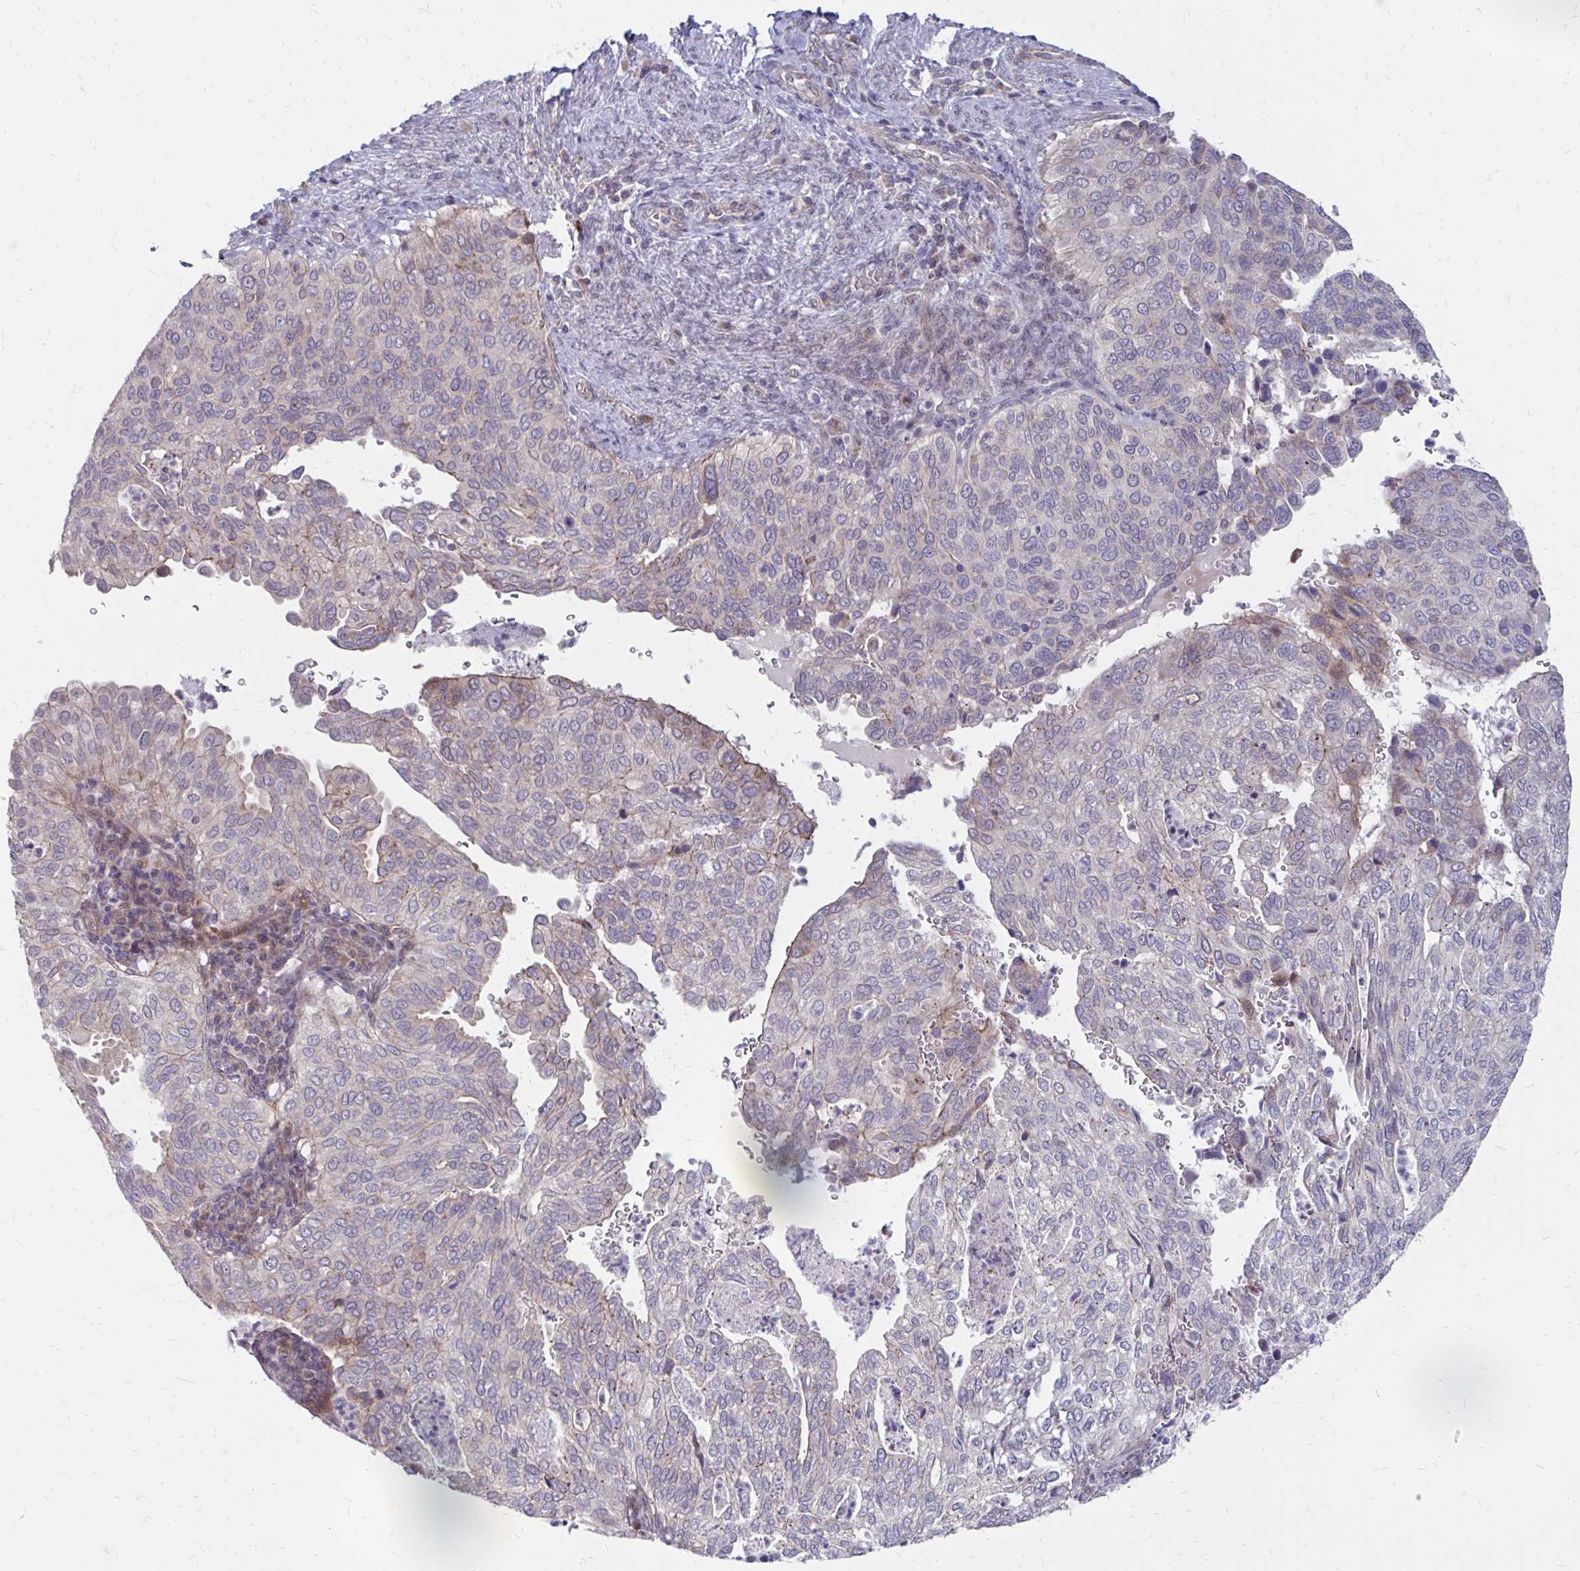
{"staining": {"intensity": "negative", "quantity": "none", "location": "none"}, "tissue": "cervical cancer", "cell_type": "Tumor cells", "image_type": "cancer", "snomed": [{"axis": "morphology", "description": "Squamous cell carcinoma, NOS"}, {"axis": "topography", "description": "Cervix"}], "caption": "Image shows no protein expression in tumor cells of squamous cell carcinoma (cervical) tissue. (DAB immunohistochemistry (IHC) visualized using brightfield microscopy, high magnification).", "gene": "ITPR2", "patient": {"sex": "female", "age": 38}}